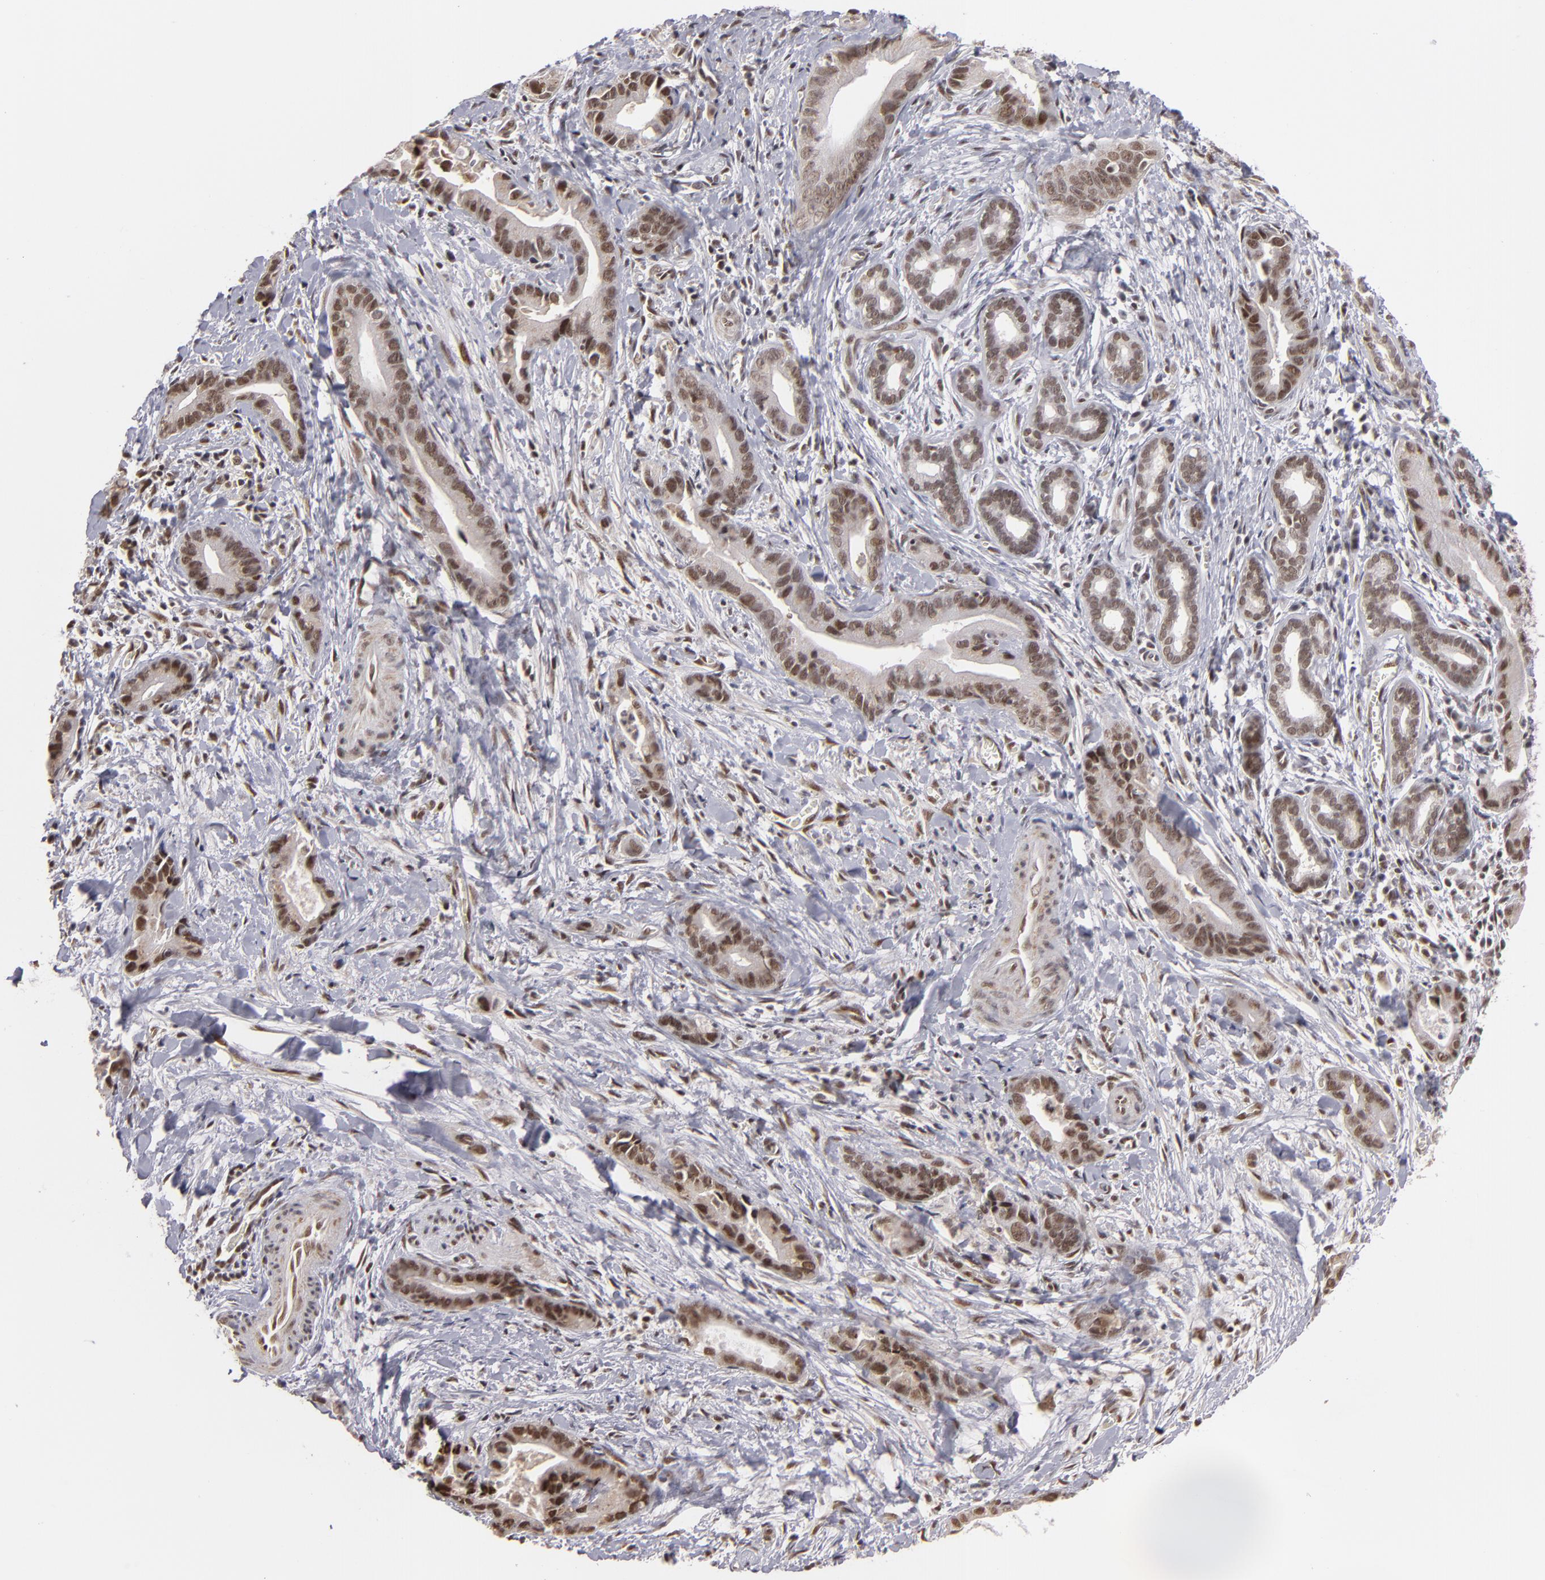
{"staining": {"intensity": "moderate", "quantity": ">75%", "location": "nuclear"}, "tissue": "liver cancer", "cell_type": "Tumor cells", "image_type": "cancer", "snomed": [{"axis": "morphology", "description": "Cholangiocarcinoma"}, {"axis": "topography", "description": "Liver"}], "caption": "Protein analysis of cholangiocarcinoma (liver) tissue shows moderate nuclear positivity in approximately >75% of tumor cells. The staining was performed using DAB, with brown indicating positive protein expression. Nuclei are stained blue with hematoxylin.", "gene": "ZNF234", "patient": {"sex": "female", "age": 55}}